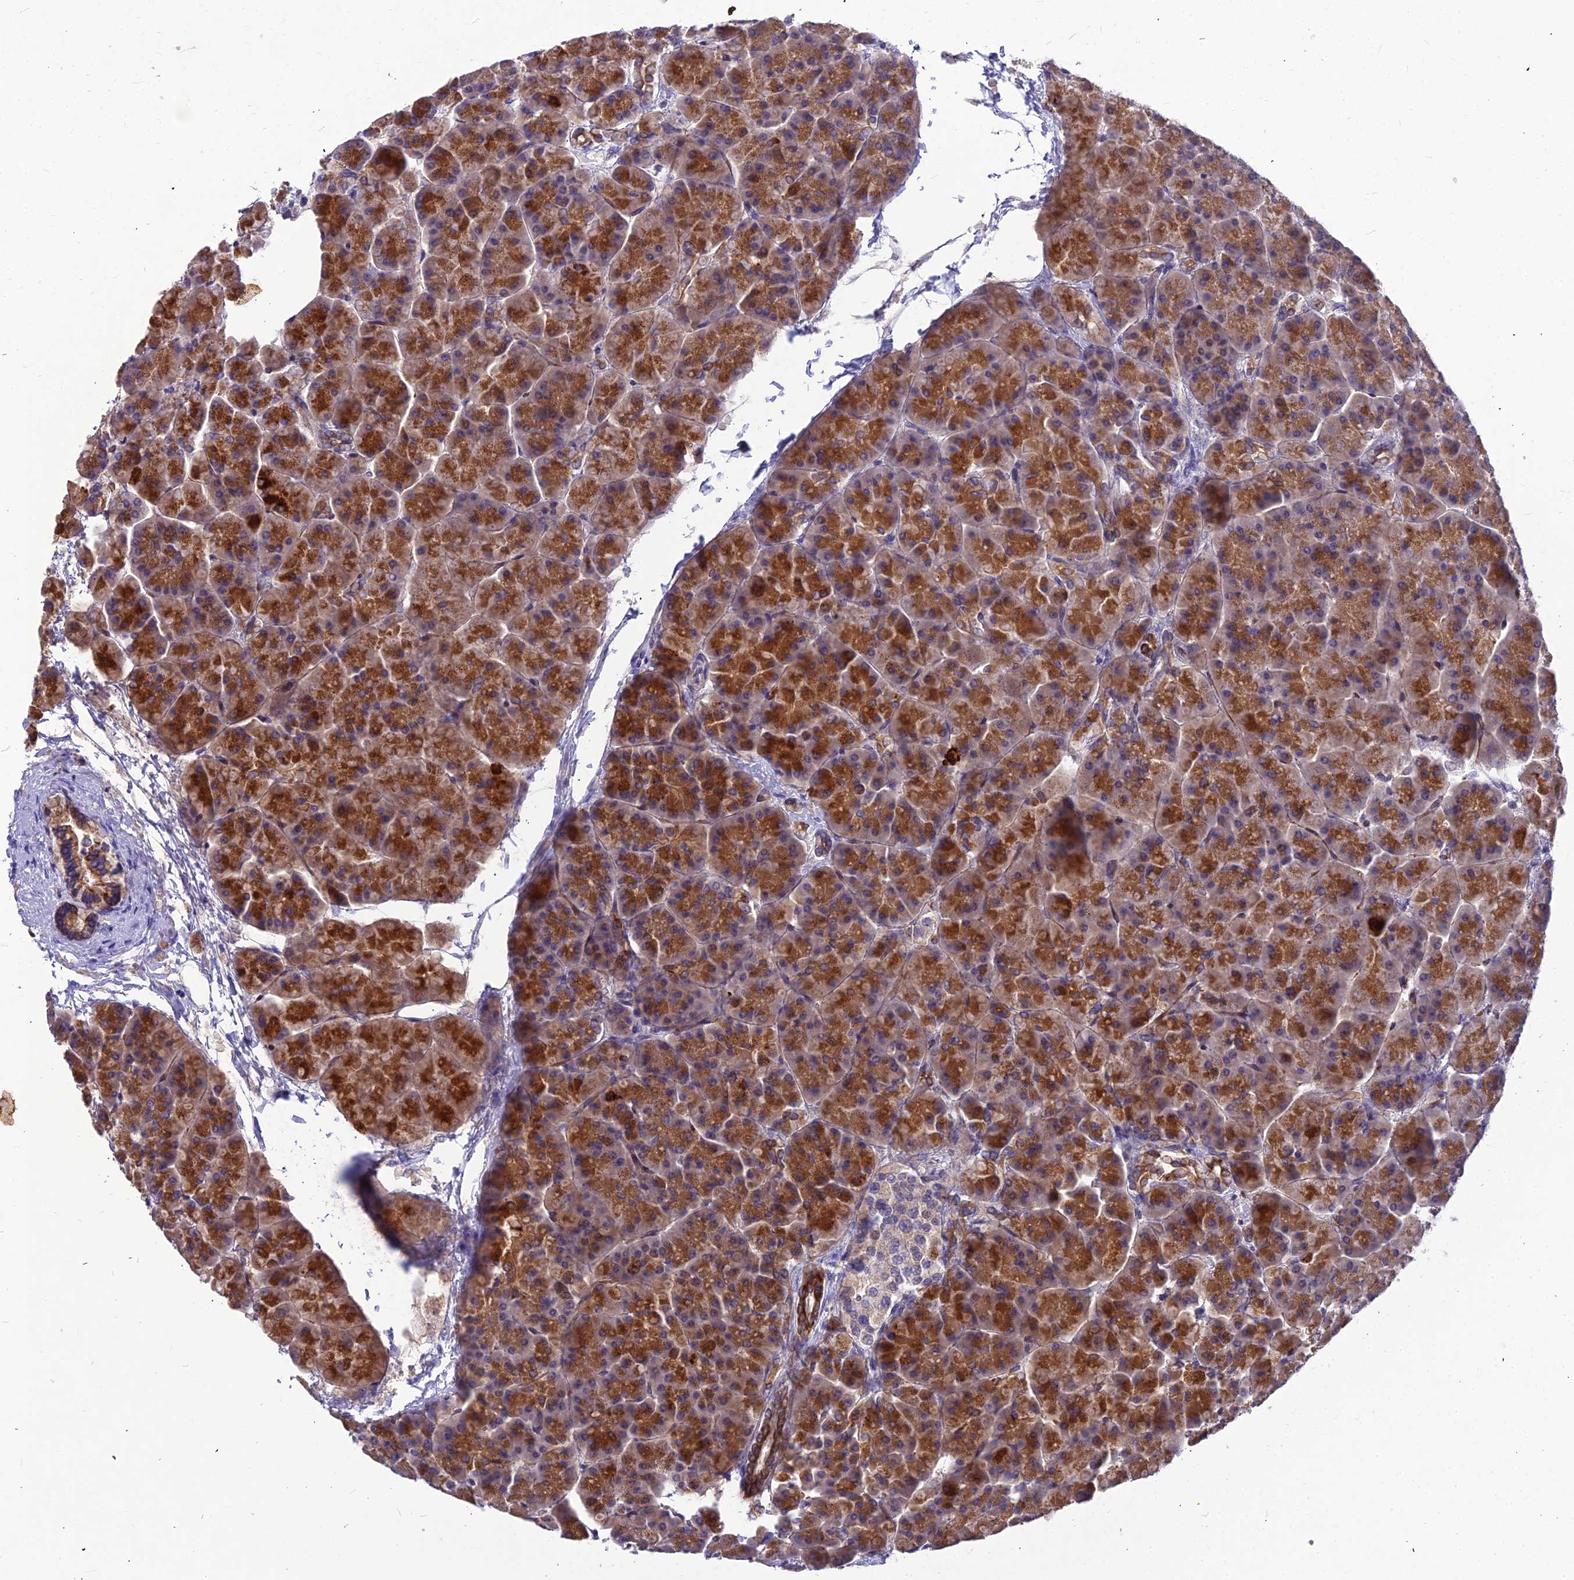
{"staining": {"intensity": "strong", "quantity": ">75%", "location": "cytoplasmic/membranous"}, "tissue": "pancreas", "cell_type": "Exocrine glandular cells", "image_type": "normal", "snomed": [{"axis": "morphology", "description": "Normal tissue, NOS"}, {"axis": "topography", "description": "Pancreas"}], "caption": "Immunohistochemical staining of unremarkable human pancreas shows high levels of strong cytoplasmic/membranous positivity in approximately >75% of exocrine glandular cells.", "gene": "DMRTA1", "patient": {"sex": "female", "age": 70}}